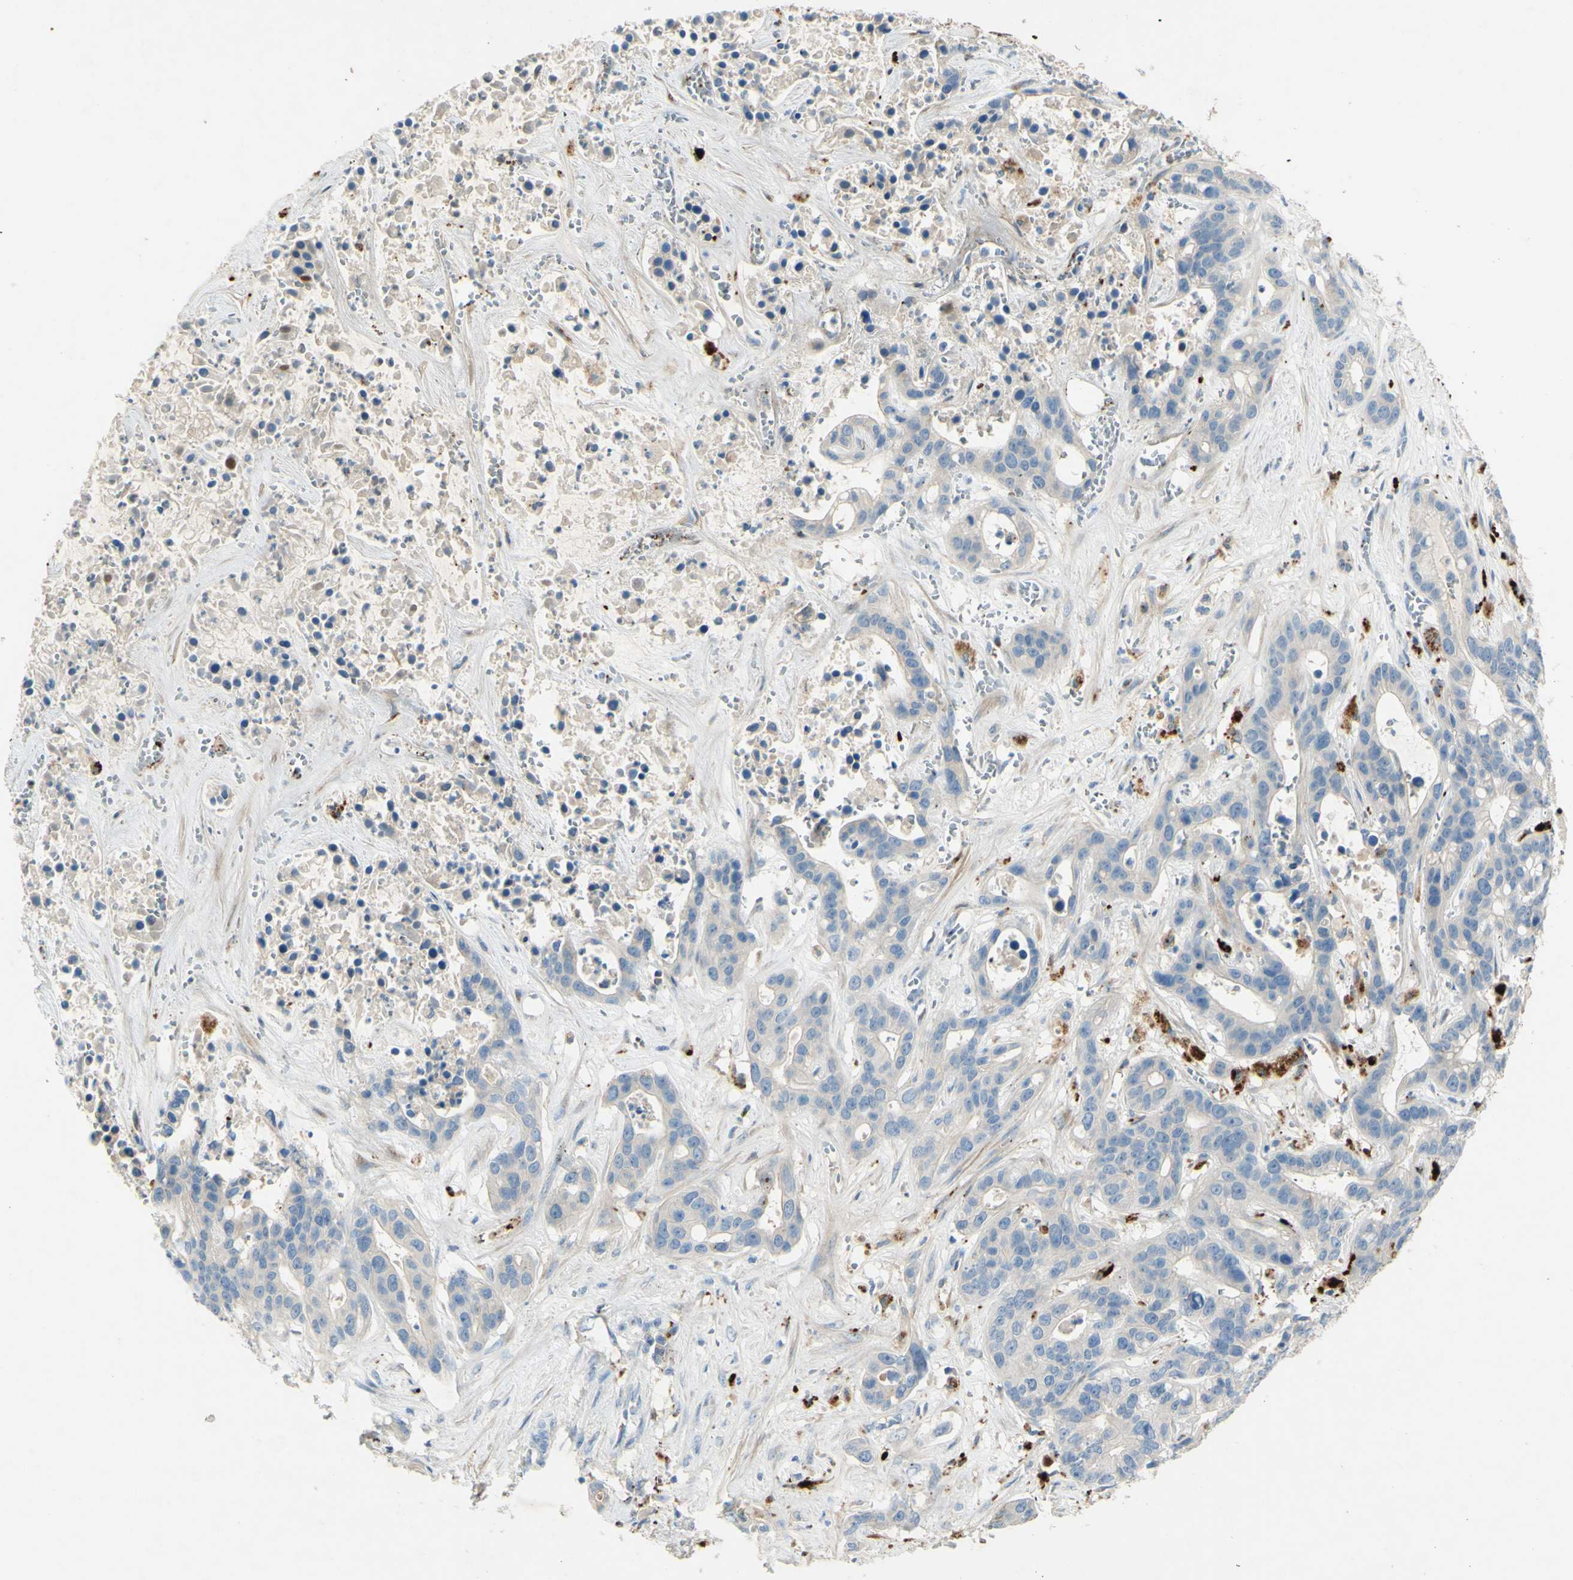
{"staining": {"intensity": "negative", "quantity": "none", "location": "none"}, "tissue": "liver cancer", "cell_type": "Tumor cells", "image_type": "cancer", "snomed": [{"axis": "morphology", "description": "Cholangiocarcinoma"}, {"axis": "topography", "description": "Liver"}], "caption": "Tumor cells are negative for protein expression in human liver cancer.", "gene": "GAN", "patient": {"sex": "female", "age": 65}}